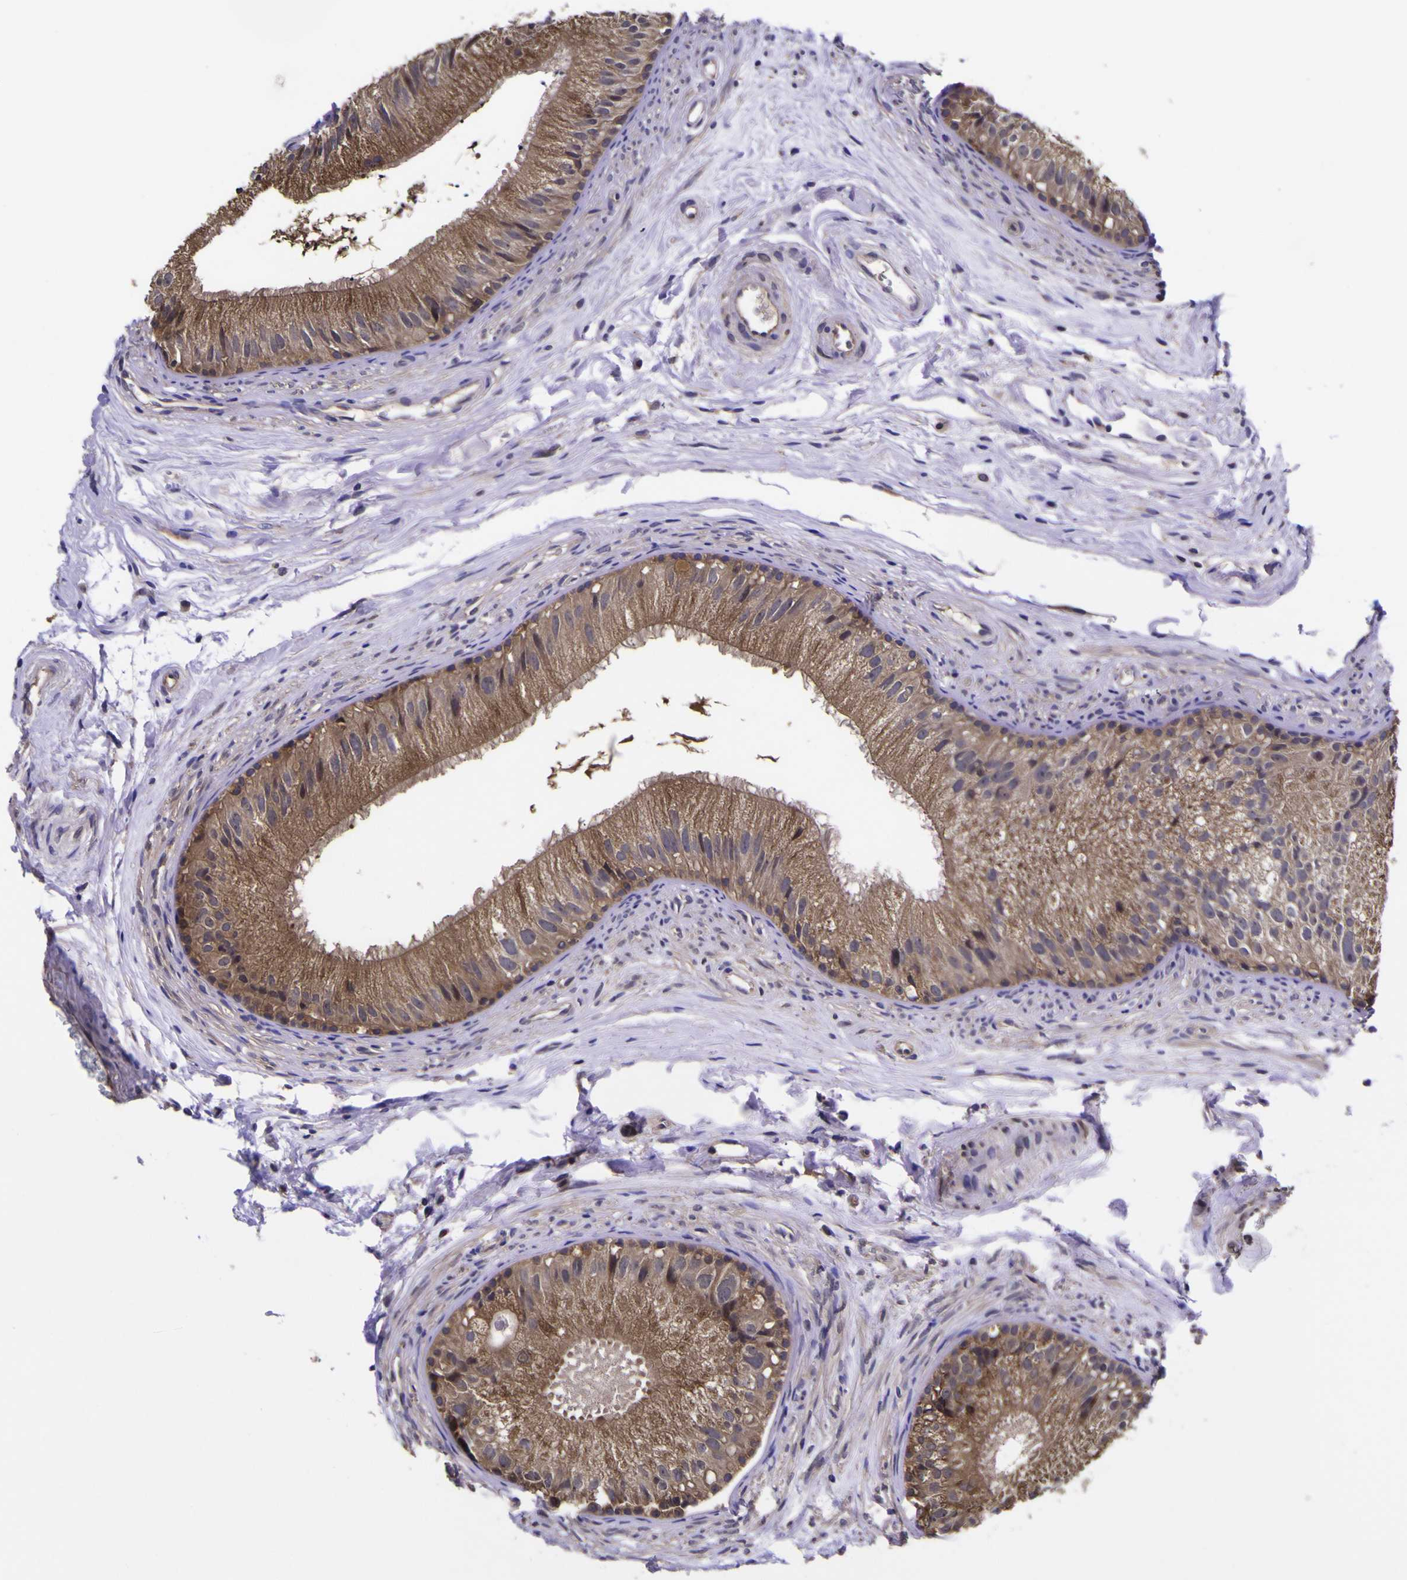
{"staining": {"intensity": "moderate", "quantity": ">75%", "location": "cytoplasmic/membranous"}, "tissue": "epididymis", "cell_type": "Glandular cells", "image_type": "normal", "snomed": [{"axis": "morphology", "description": "Normal tissue, NOS"}, {"axis": "topography", "description": "Epididymis"}], "caption": "Immunohistochemical staining of normal human epididymis reveals medium levels of moderate cytoplasmic/membranous staining in approximately >75% of glandular cells. (DAB IHC with brightfield microscopy, high magnification).", "gene": "MAPK14", "patient": {"sex": "male", "age": 56}}